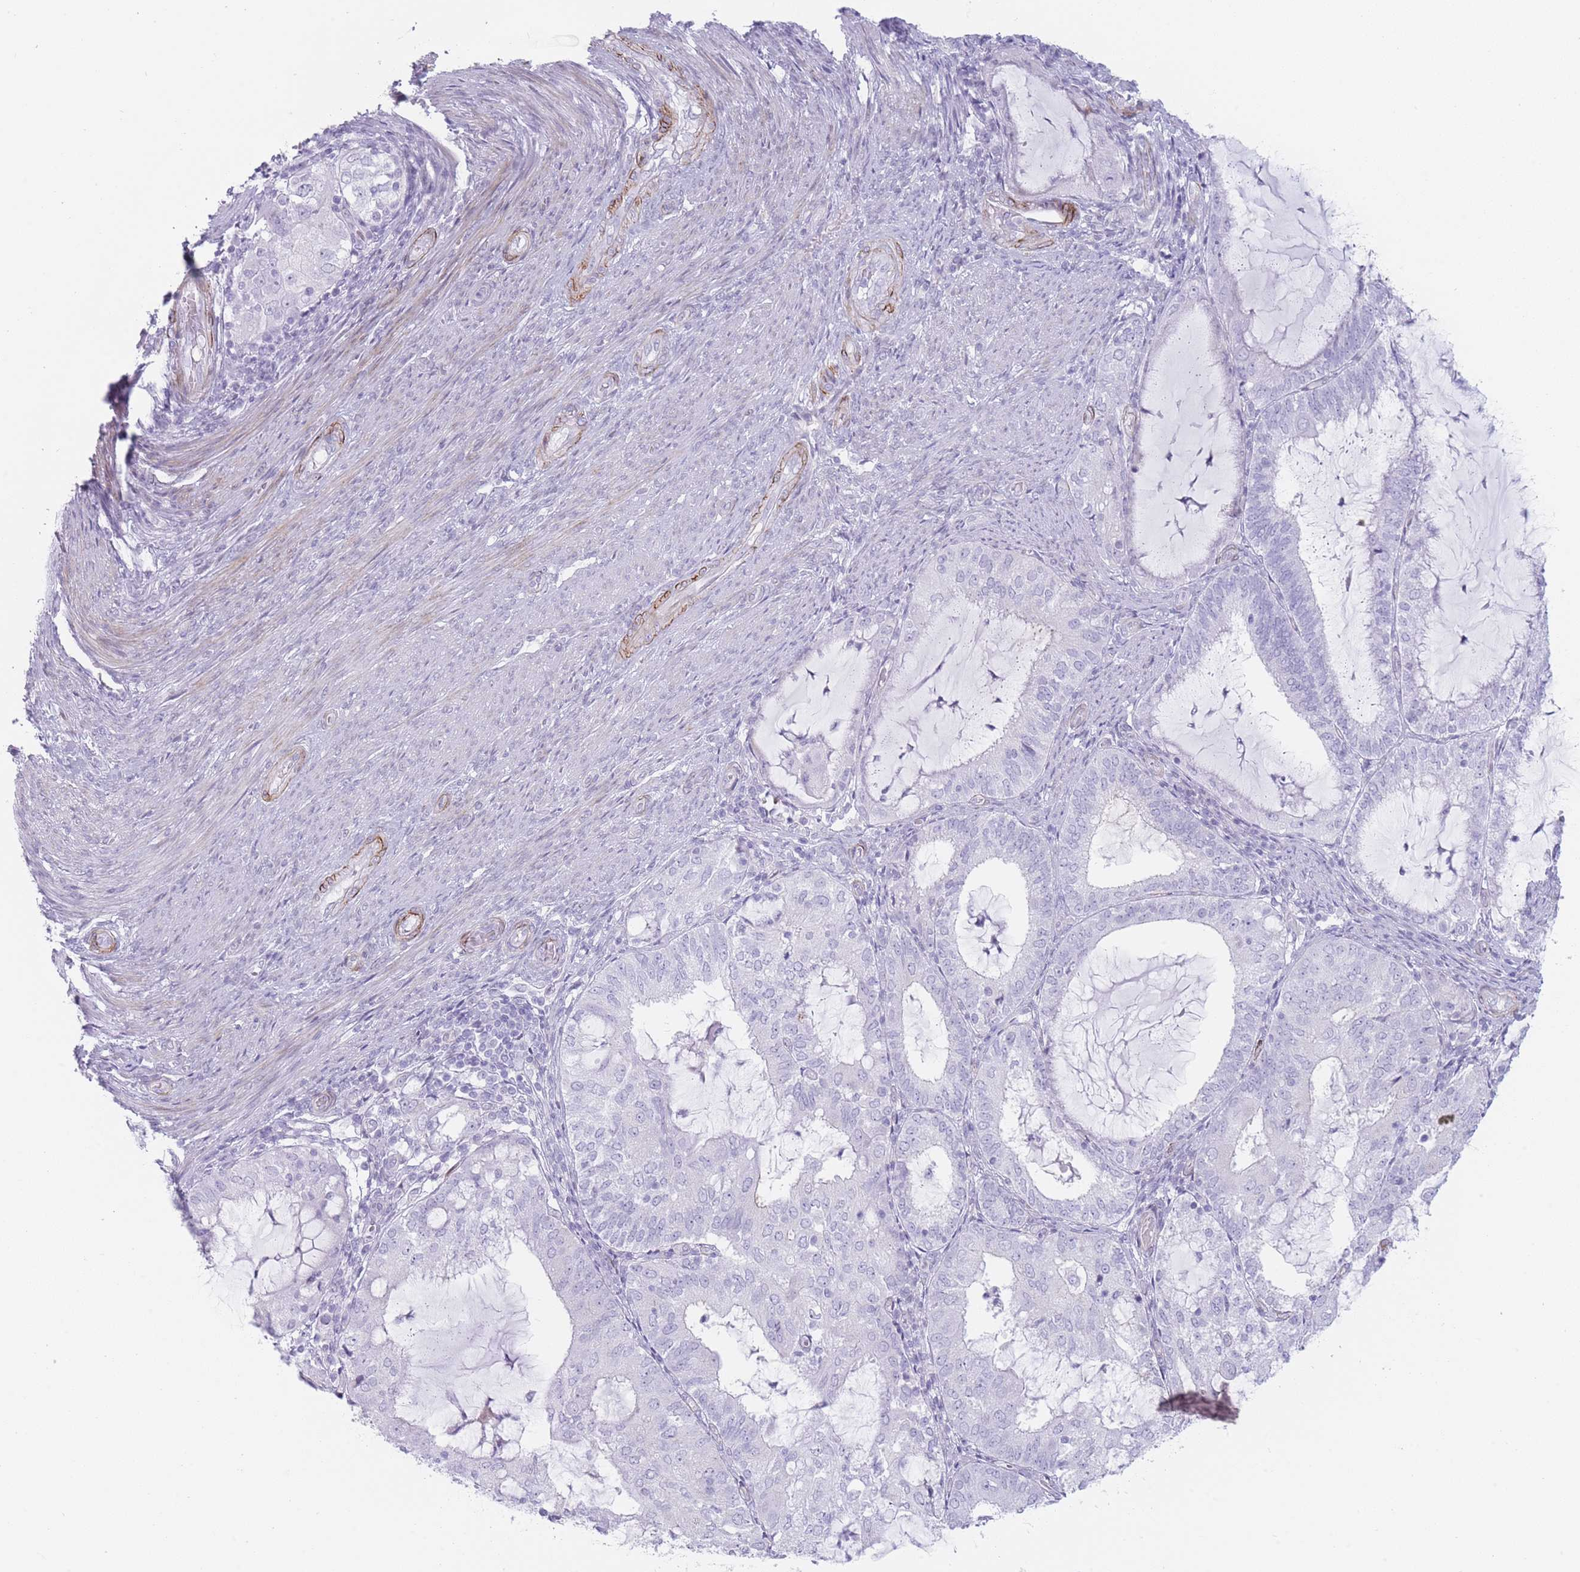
{"staining": {"intensity": "negative", "quantity": "none", "location": "none"}, "tissue": "endometrial cancer", "cell_type": "Tumor cells", "image_type": "cancer", "snomed": [{"axis": "morphology", "description": "Adenocarcinoma, NOS"}, {"axis": "topography", "description": "Endometrium"}], "caption": "Tumor cells are negative for brown protein staining in adenocarcinoma (endometrial).", "gene": "IFNA6", "patient": {"sex": "female", "age": 81}}